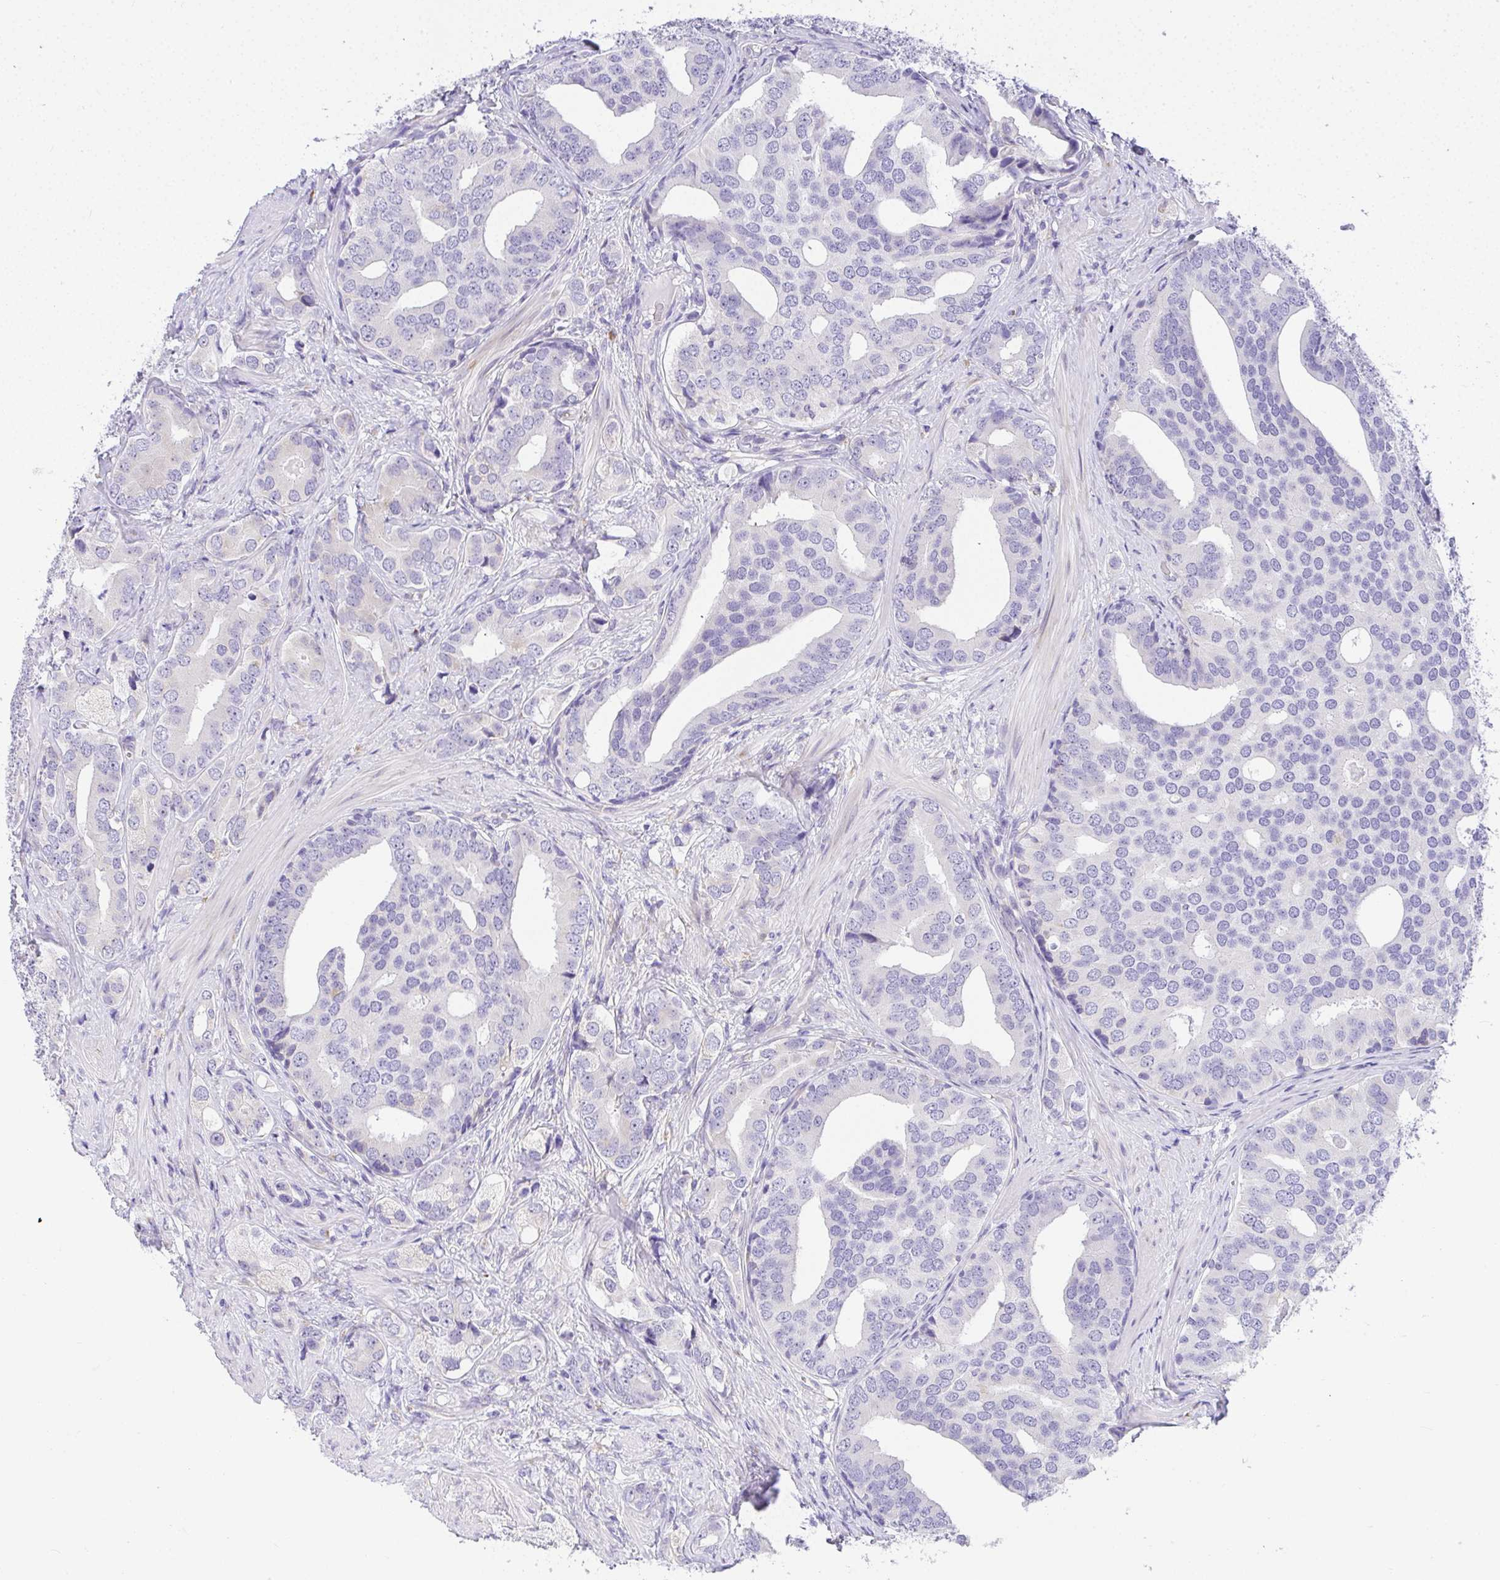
{"staining": {"intensity": "negative", "quantity": "none", "location": "none"}, "tissue": "prostate cancer", "cell_type": "Tumor cells", "image_type": "cancer", "snomed": [{"axis": "morphology", "description": "Adenocarcinoma, High grade"}, {"axis": "topography", "description": "Prostate"}], "caption": "Adenocarcinoma (high-grade) (prostate) stained for a protein using IHC shows no expression tumor cells.", "gene": "ADRA2C", "patient": {"sex": "male", "age": 62}}